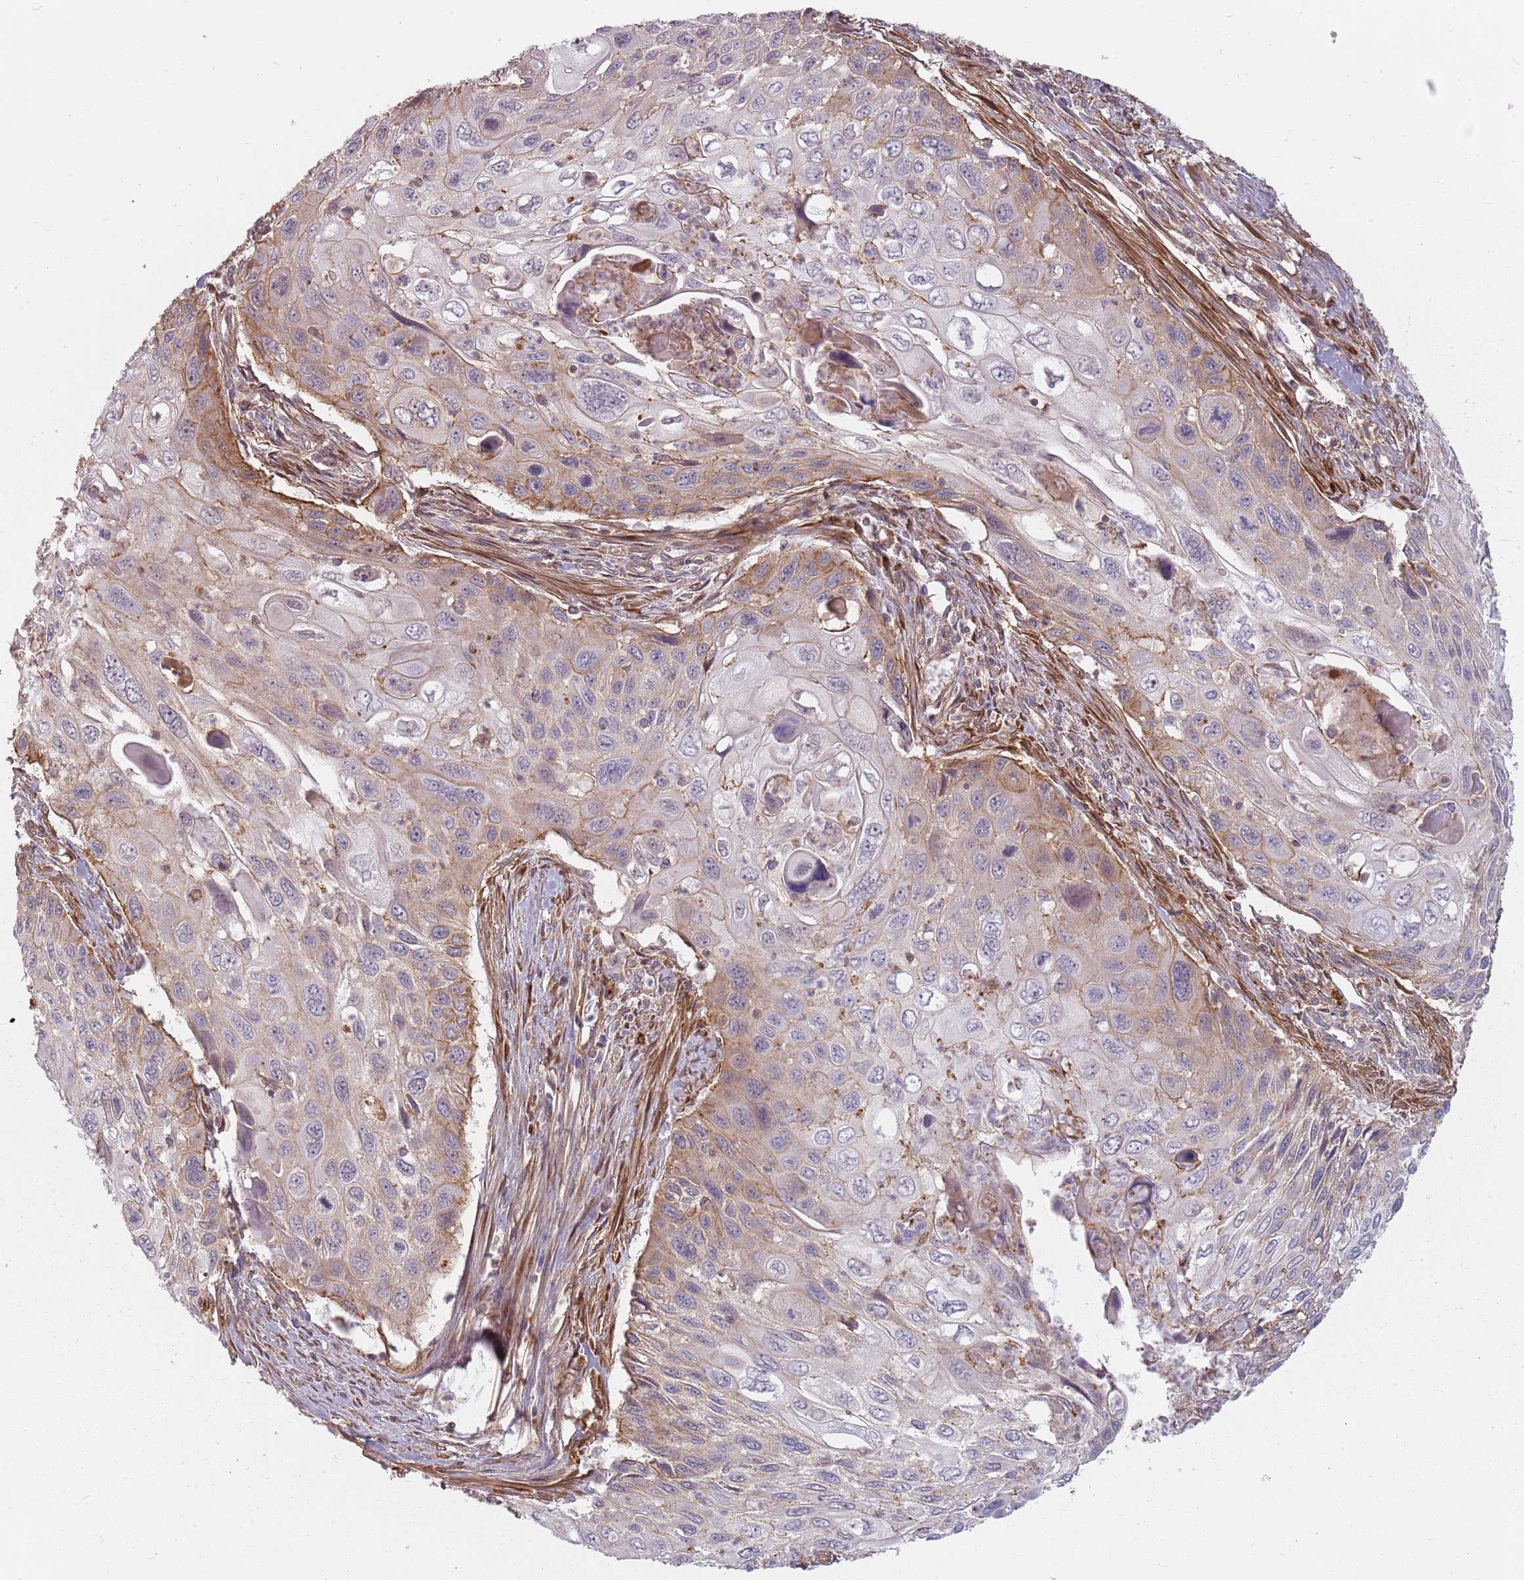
{"staining": {"intensity": "moderate", "quantity": "<25%", "location": "cytoplasmic/membranous"}, "tissue": "cervical cancer", "cell_type": "Tumor cells", "image_type": "cancer", "snomed": [{"axis": "morphology", "description": "Squamous cell carcinoma, NOS"}, {"axis": "topography", "description": "Cervix"}], "caption": "Brown immunohistochemical staining in squamous cell carcinoma (cervical) shows moderate cytoplasmic/membranous expression in approximately <25% of tumor cells.", "gene": "PPP1R14C", "patient": {"sex": "female", "age": 70}}